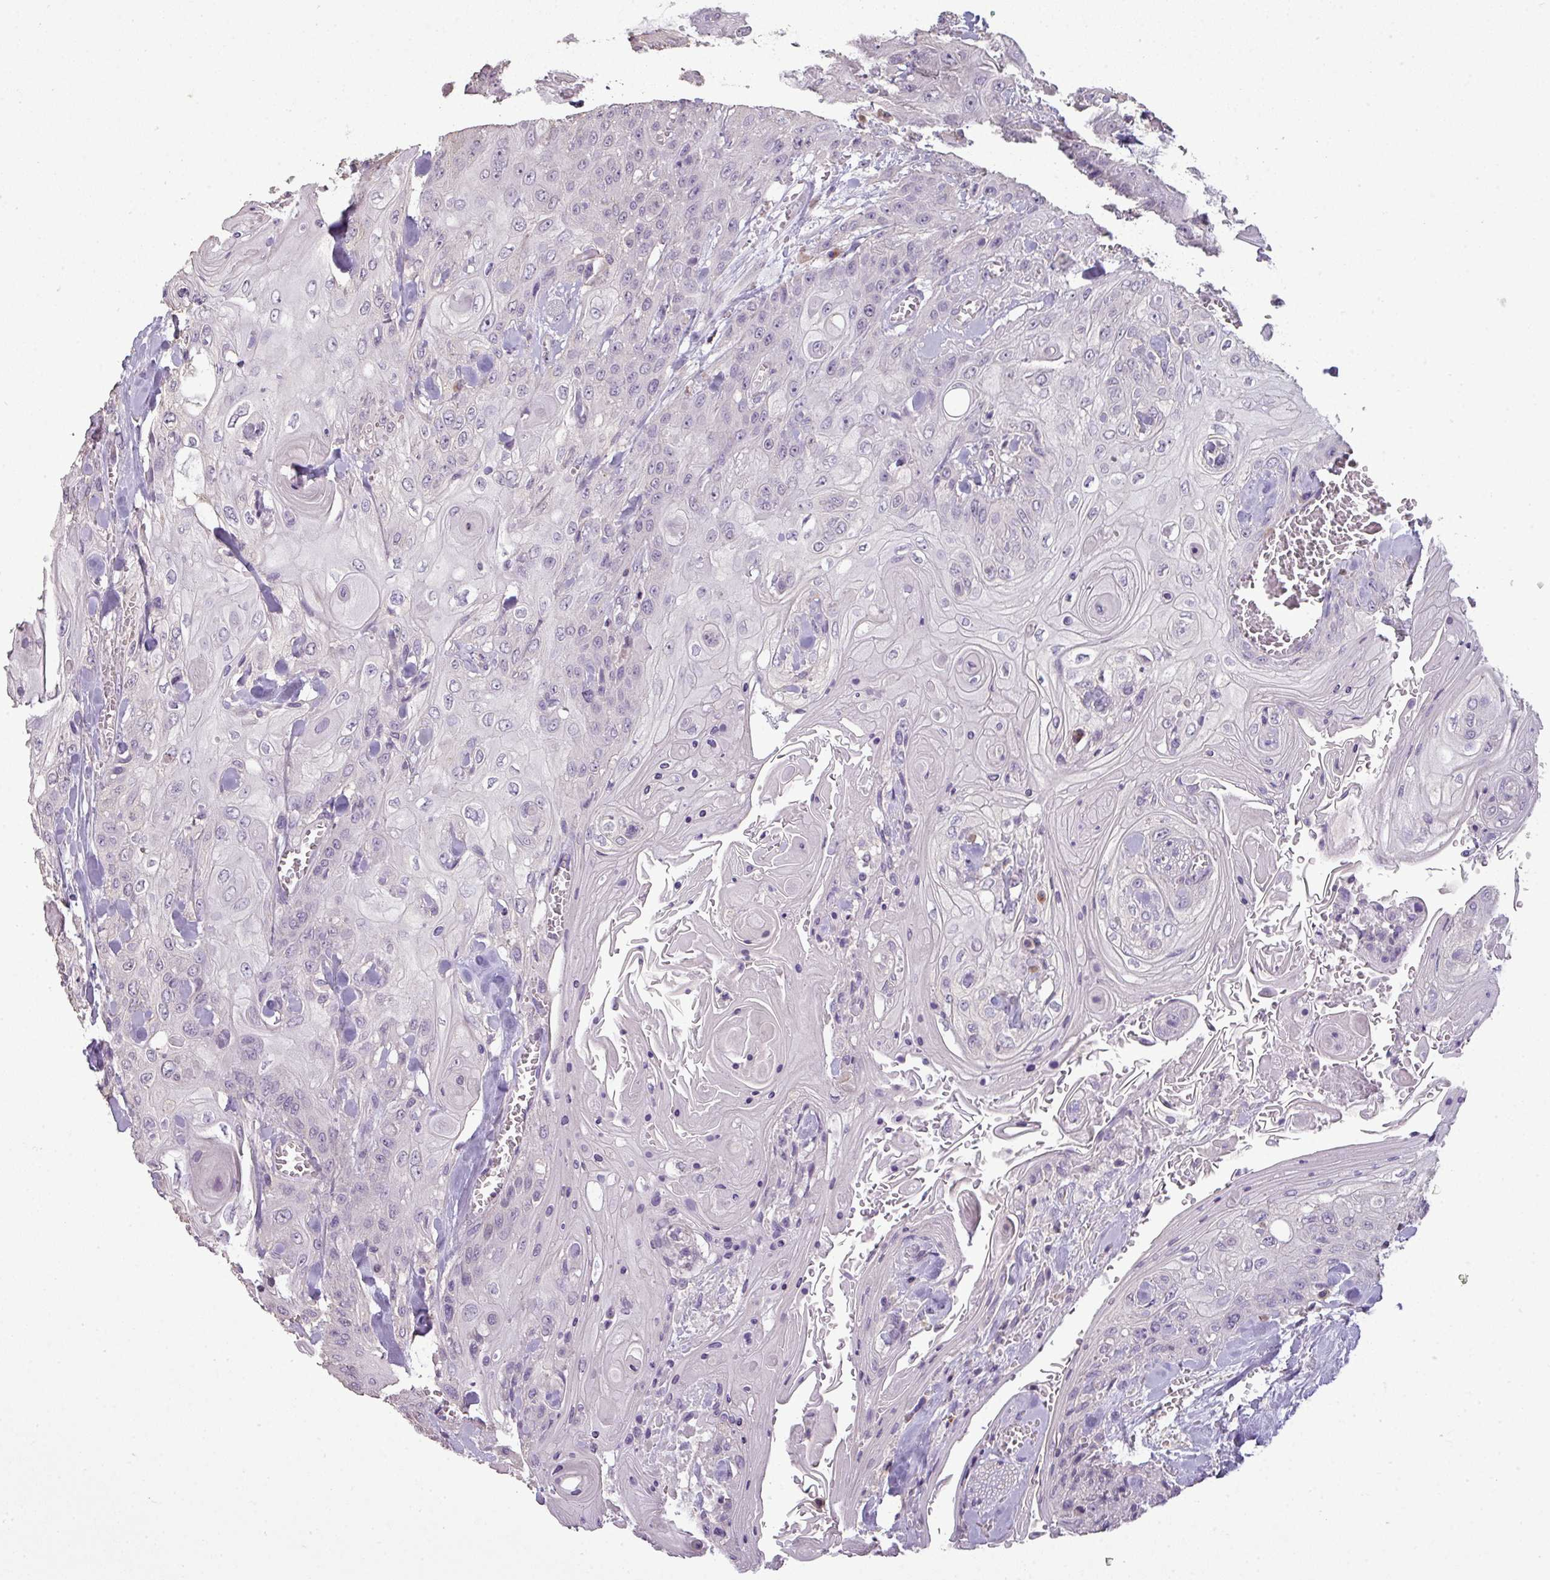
{"staining": {"intensity": "negative", "quantity": "none", "location": "none"}, "tissue": "head and neck cancer", "cell_type": "Tumor cells", "image_type": "cancer", "snomed": [{"axis": "morphology", "description": "Squamous cell carcinoma, NOS"}, {"axis": "topography", "description": "Head-Neck"}], "caption": "This is an immunohistochemistry (IHC) image of human head and neck cancer. There is no expression in tumor cells.", "gene": "LY9", "patient": {"sex": "female", "age": 43}}